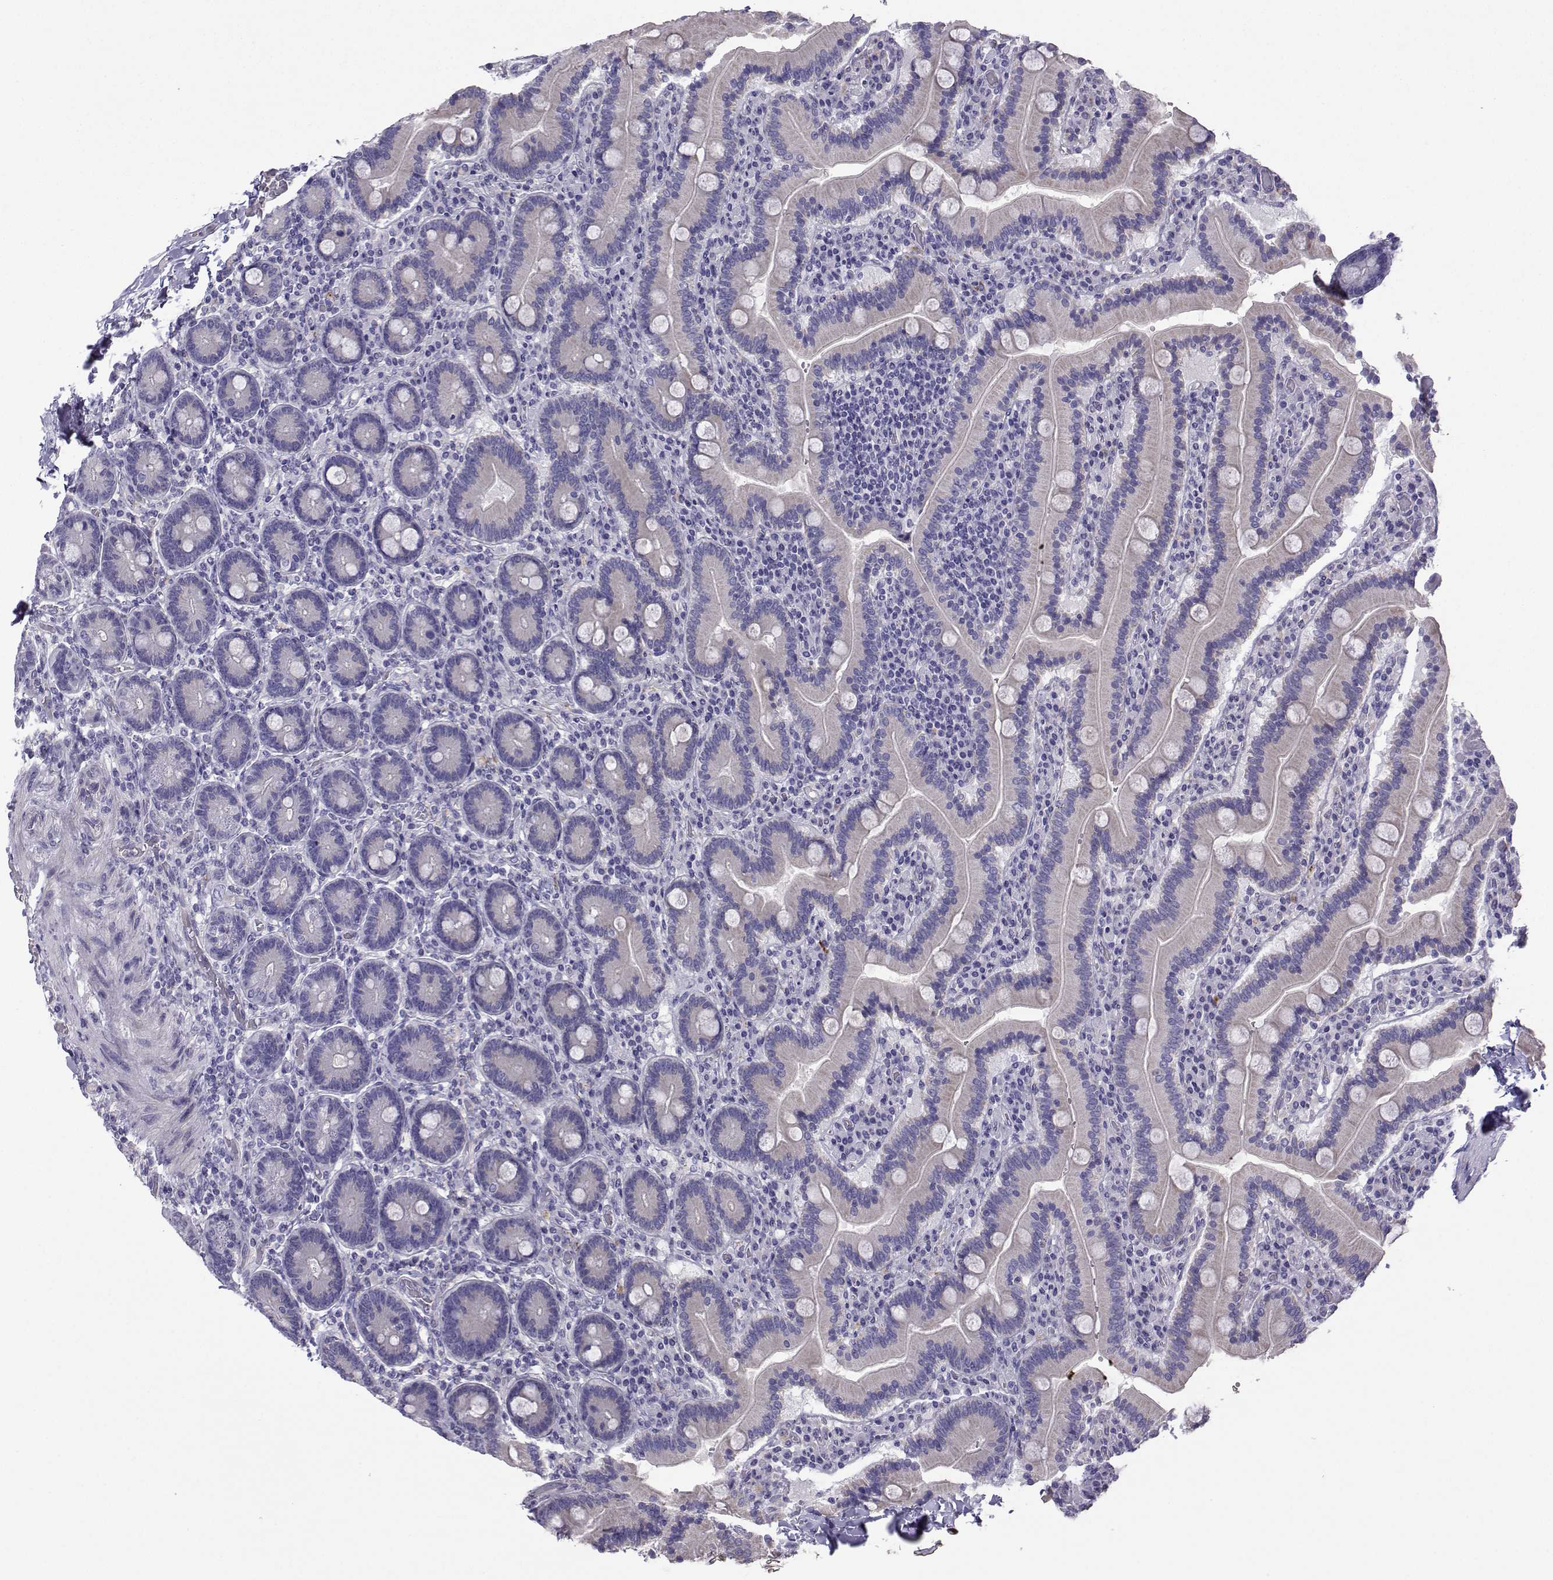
{"staining": {"intensity": "negative", "quantity": "none", "location": "none"}, "tissue": "duodenum", "cell_type": "Glandular cells", "image_type": "normal", "snomed": [{"axis": "morphology", "description": "Normal tissue, NOS"}, {"axis": "topography", "description": "Duodenum"}], "caption": "An image of human duodenum is negative for staining in glandular cells.", "gene": "CFAP70", "patient": {"sex": "female", "age": 62}}